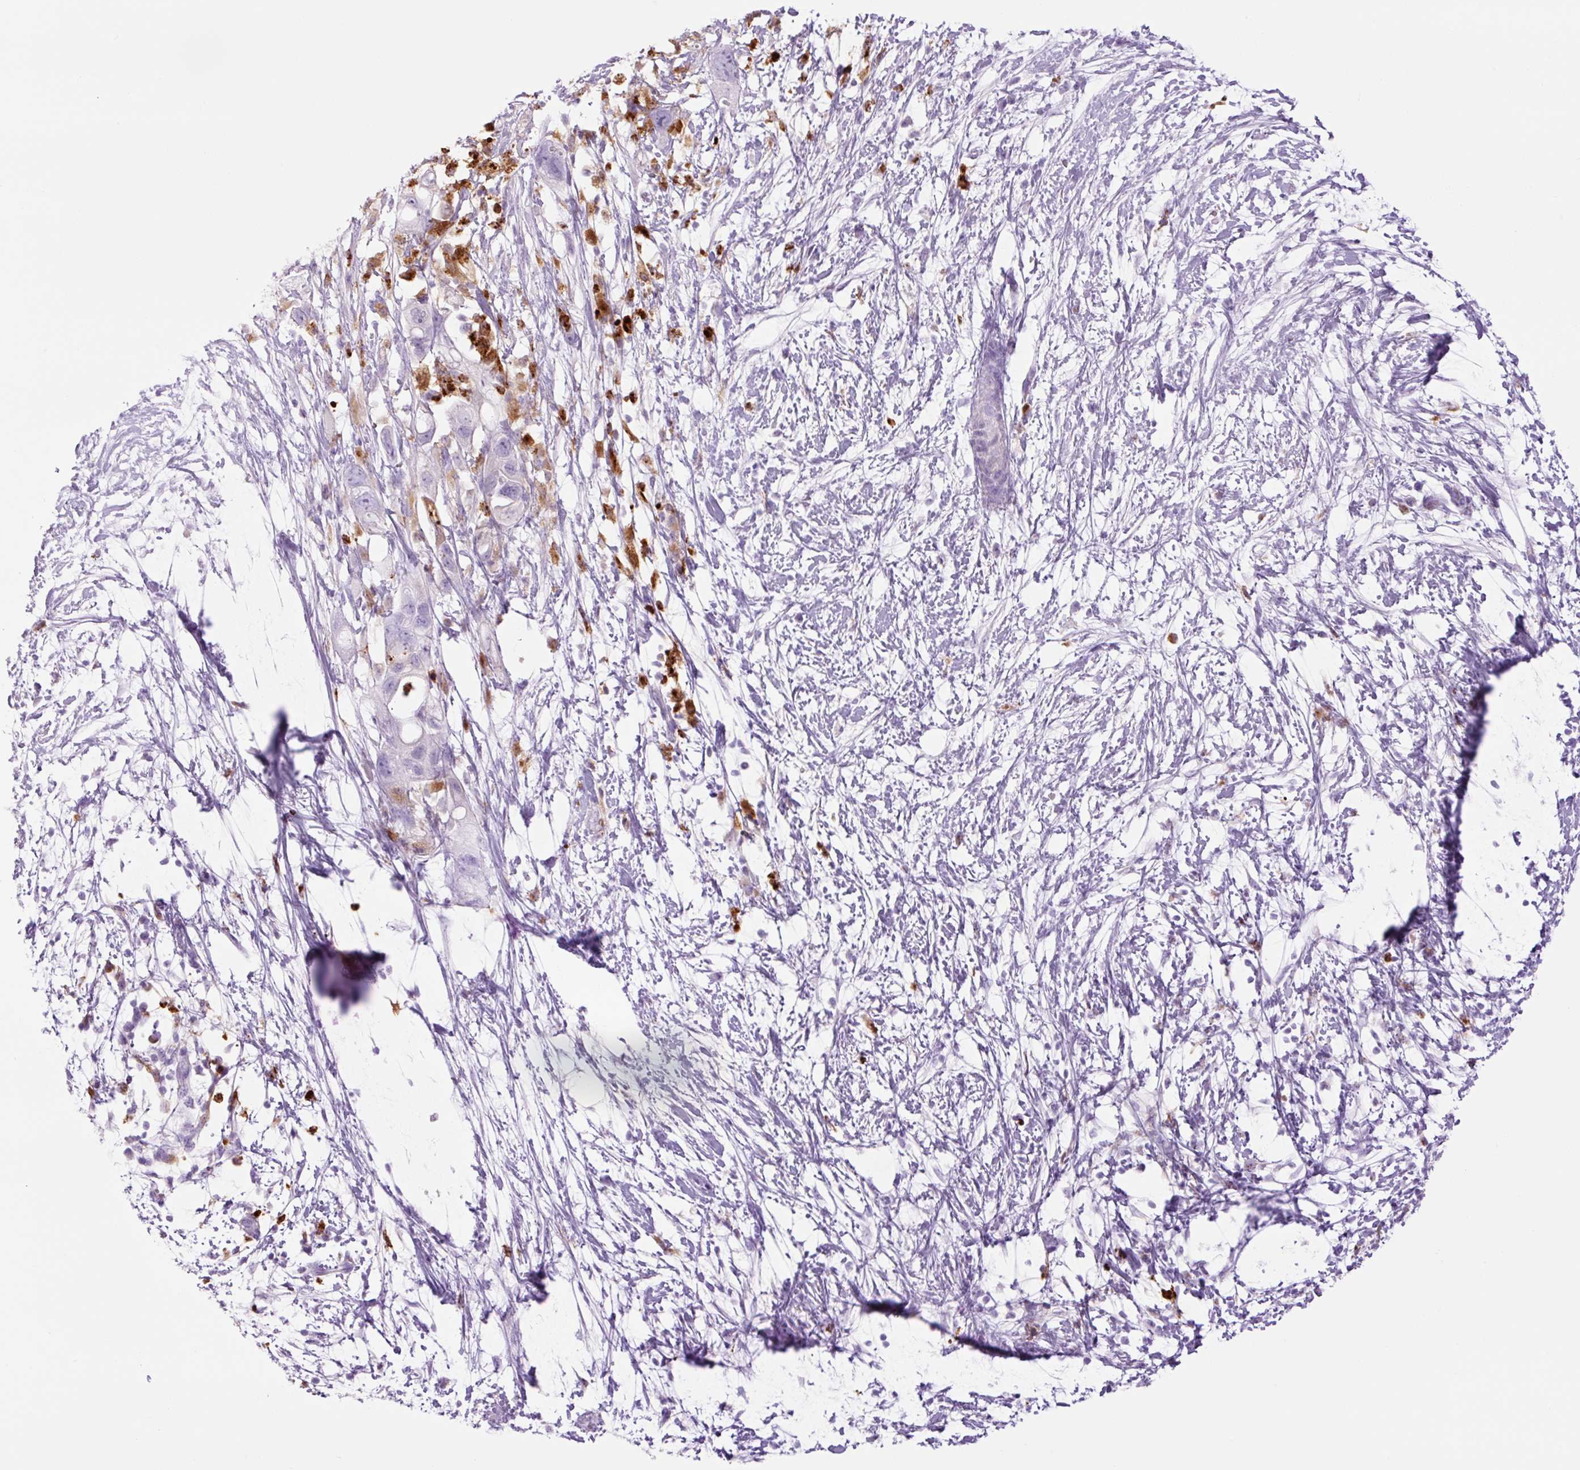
{"staining": {"intensity": "negative", "quantity": "none", "location": "none"}, "tissue": "pancreatic cancer", "cell_type": "Tumor cells", "image_type": "cancer", "snomed": [{"axis": "morphology", "description": "Adenocarcinoma, NOS"}, {"axis": "topography", "description": "Pancreas"}], "caption": "Pancreatic cancer stained for a protein using immunohistochemistry displays no expression tumor cells.", "gene": "LYZ", "patient": {"sex": "female", "age": 72}}